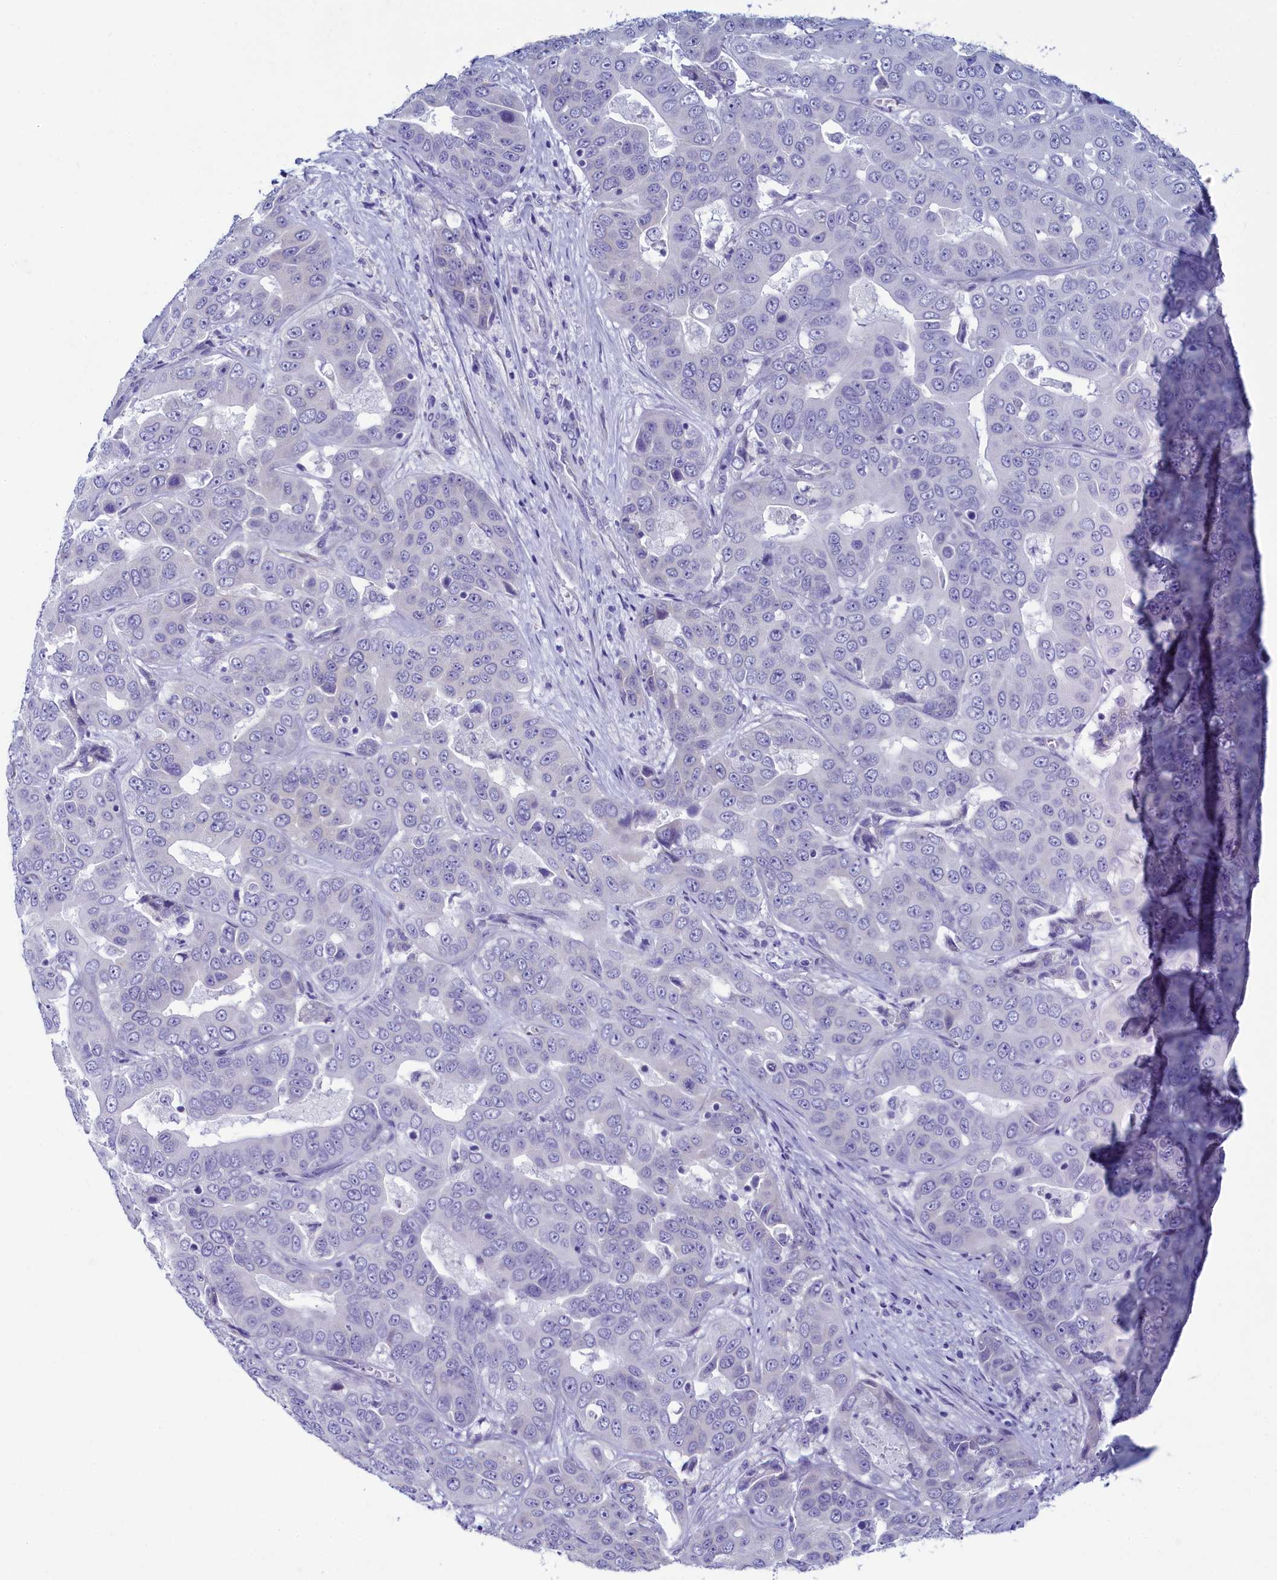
{"staining": {"intensity": "negative", "quantity": "none", "location": "none"}, "tissue": "liver cancer", "cell_type": "Tumor cells", "image_type": "cancer", "snomed": [{"axis": "morphology", "description": "Cholangiocarcinoma"}, {"axis": "topography", "description": "Liver"}], "caption": "This is a image of IHC staining of liver cancer (cholangiocarcinoma), which shows no expression in tumor cells.", "gene": "SKA3", "patient": {"sex": "female", "age": 52}}